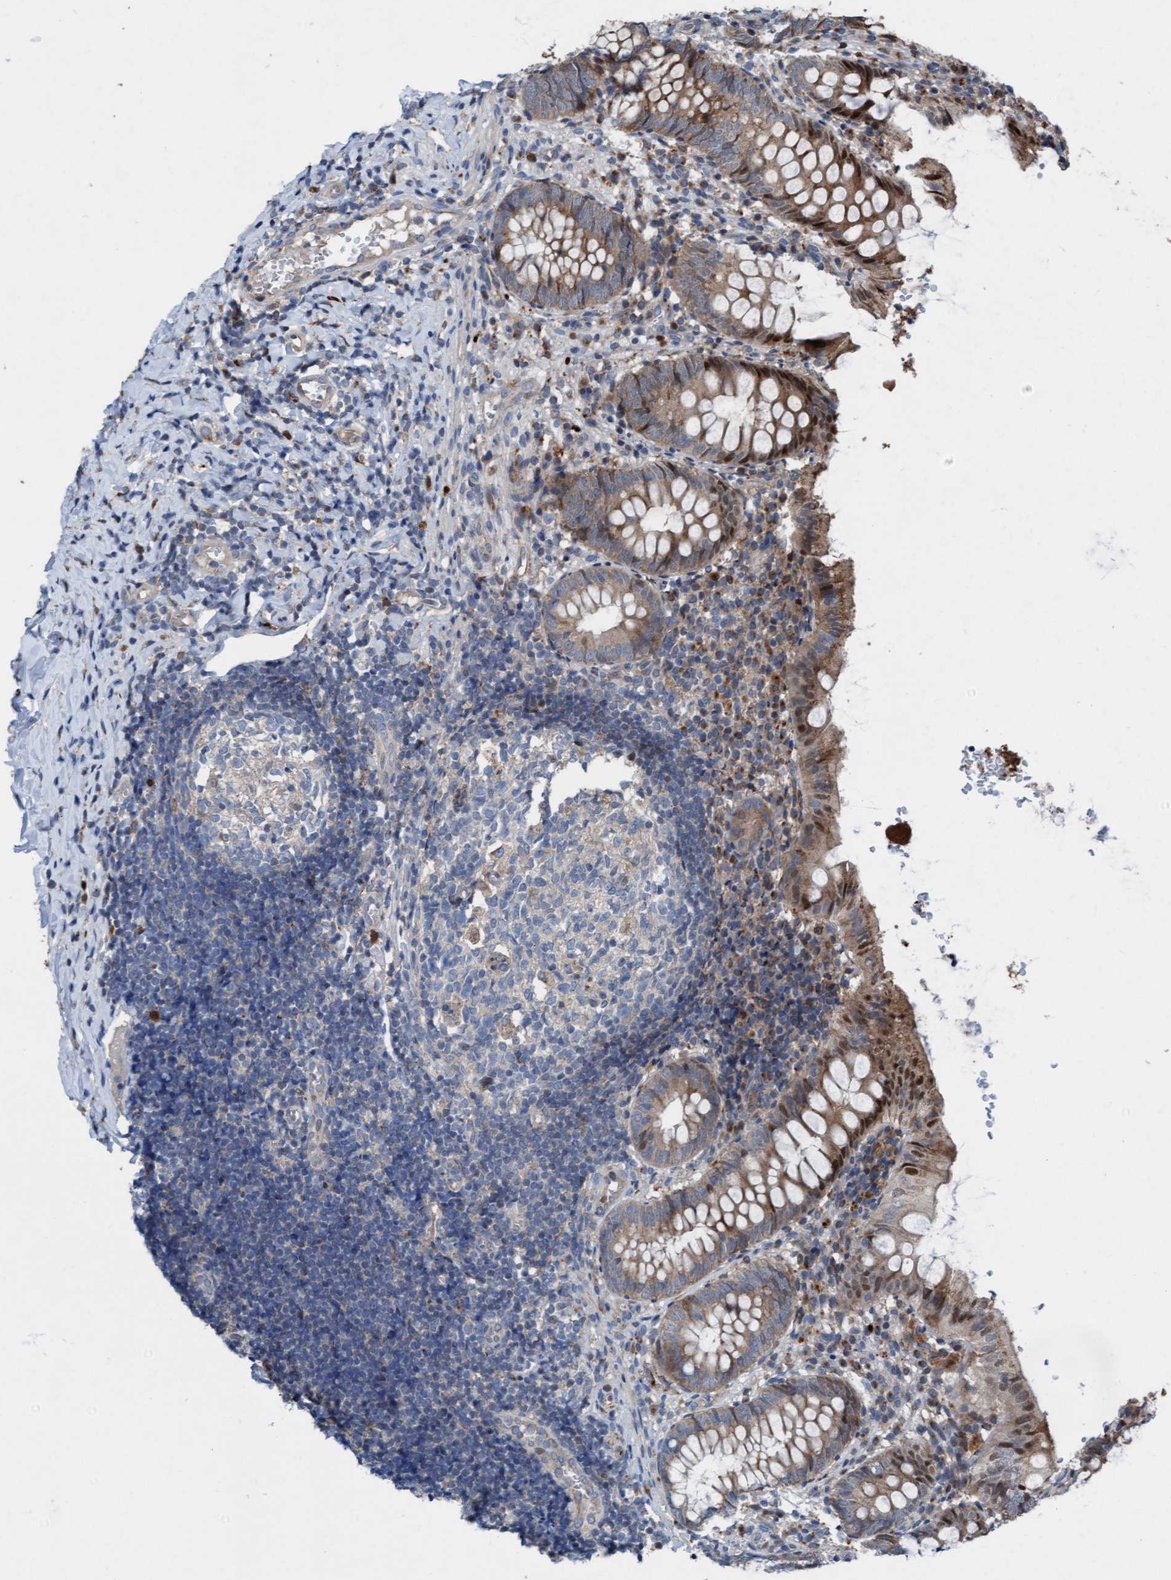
{"staining": {"intensity": "strong", "quantity": "25%-75%", "location": "cytoplasmic/membranous,nuclear"}, "tissue": "appendix", "cell_type": "Glandular cells", "image_type": "normal", "snomed": [{"axis": "morphology", "description": "Normal tissue, NOS"}, {"axis": "topography", "description": "Appendix"}], "caption": "Immunohistochemistry histopathology image of normal human appendix stained for a protein (brown), which exhibits high levels of strong cytoplasmic/membranous,nuclear staining in about 25%-75% of glandular cells.", "gene": "KLHL26", "patient": {"sex": "male", "age": 8}}